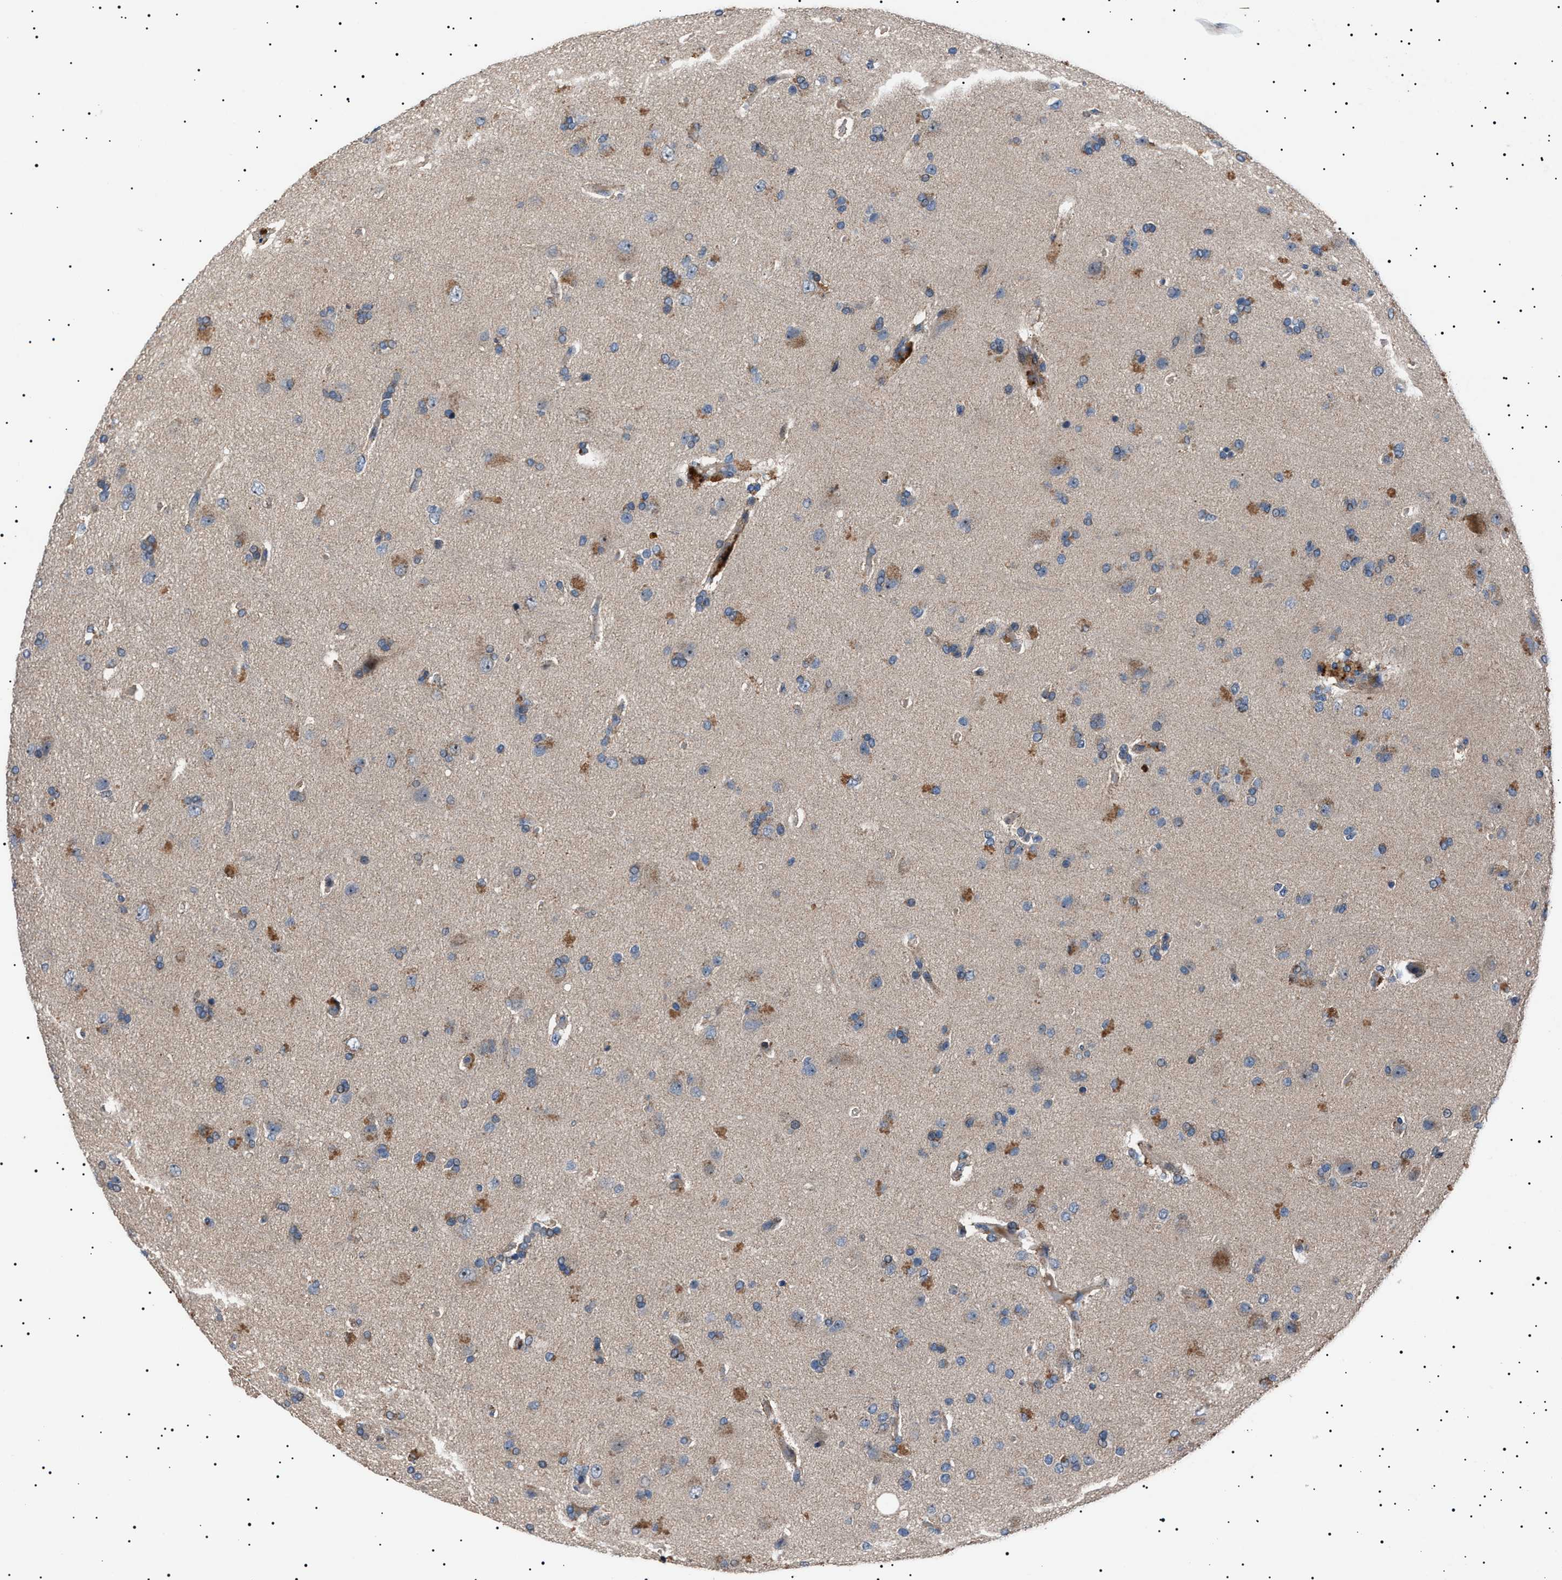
{"staining": {"intensity": "weak", "quantity": "25%-75%", "location": "cytoplasmic/membranous"}, "tissue": "glioma", "cell_type": "Tumor cells", "image_type": "cancer", "snomed": [{"axis": "morphology", "description": "Glioma, malignant, High grade"}, {"axis": "topography", "description": "Brain"}], "caption": "Weak cytoplasmic/membranous protein expression is present in approximately 25%-75% of tumor cells in glioma. The staining was performed using DAB (3,3'-diaminobenzidine), with brown indicating positive protein expression. Nuclei are stained blue with hematoxylin.", "gene": "PTRH1", "patient": {"sex": "male", "age": 72}}